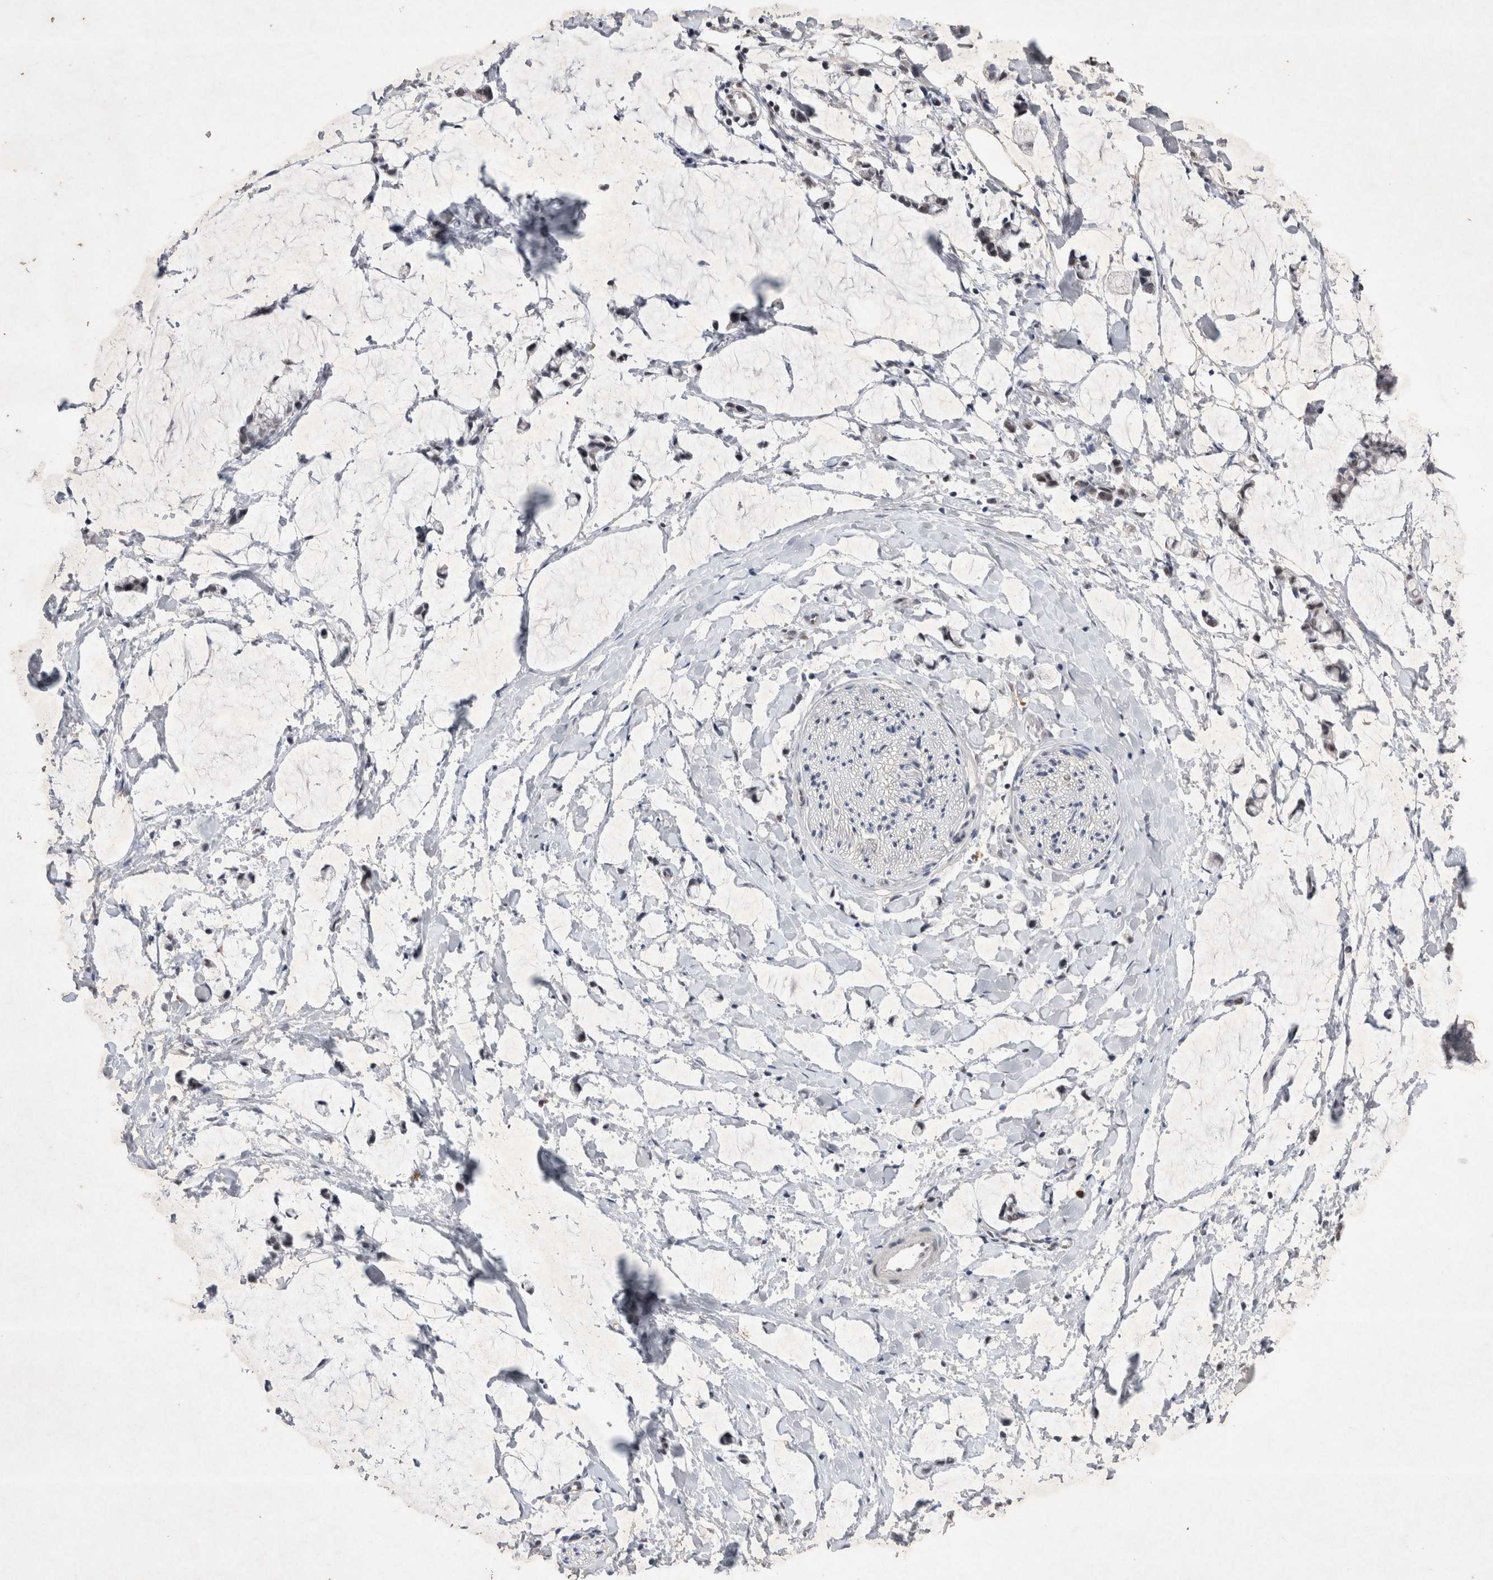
{"staining": {"intensity": "weak", "quantity": ">75%", "location": "nuclear"}, "tissue": "adipose tissue", "cell_type": "Adipocytes", "image_type": "normal", "snomed": [{"axis": "morphology", "description": "Normal tissue, NOS"}, {"axis": "morphology", "description": "Adenocarcinoma, NOS"}, {"axis": "topography", "description": "Colon"}, {"axis": "topography", "description": "Peripheral nerve tissue"}], "caption": "A photomicrograph showing weak nuclear staining in approximately >75% of adipocytes in unremarkable adipose tissue, as visualized by brown immunohistochemical staining.", "gene": "RBM6", "patient": {"sex": "male", "age": 14}}